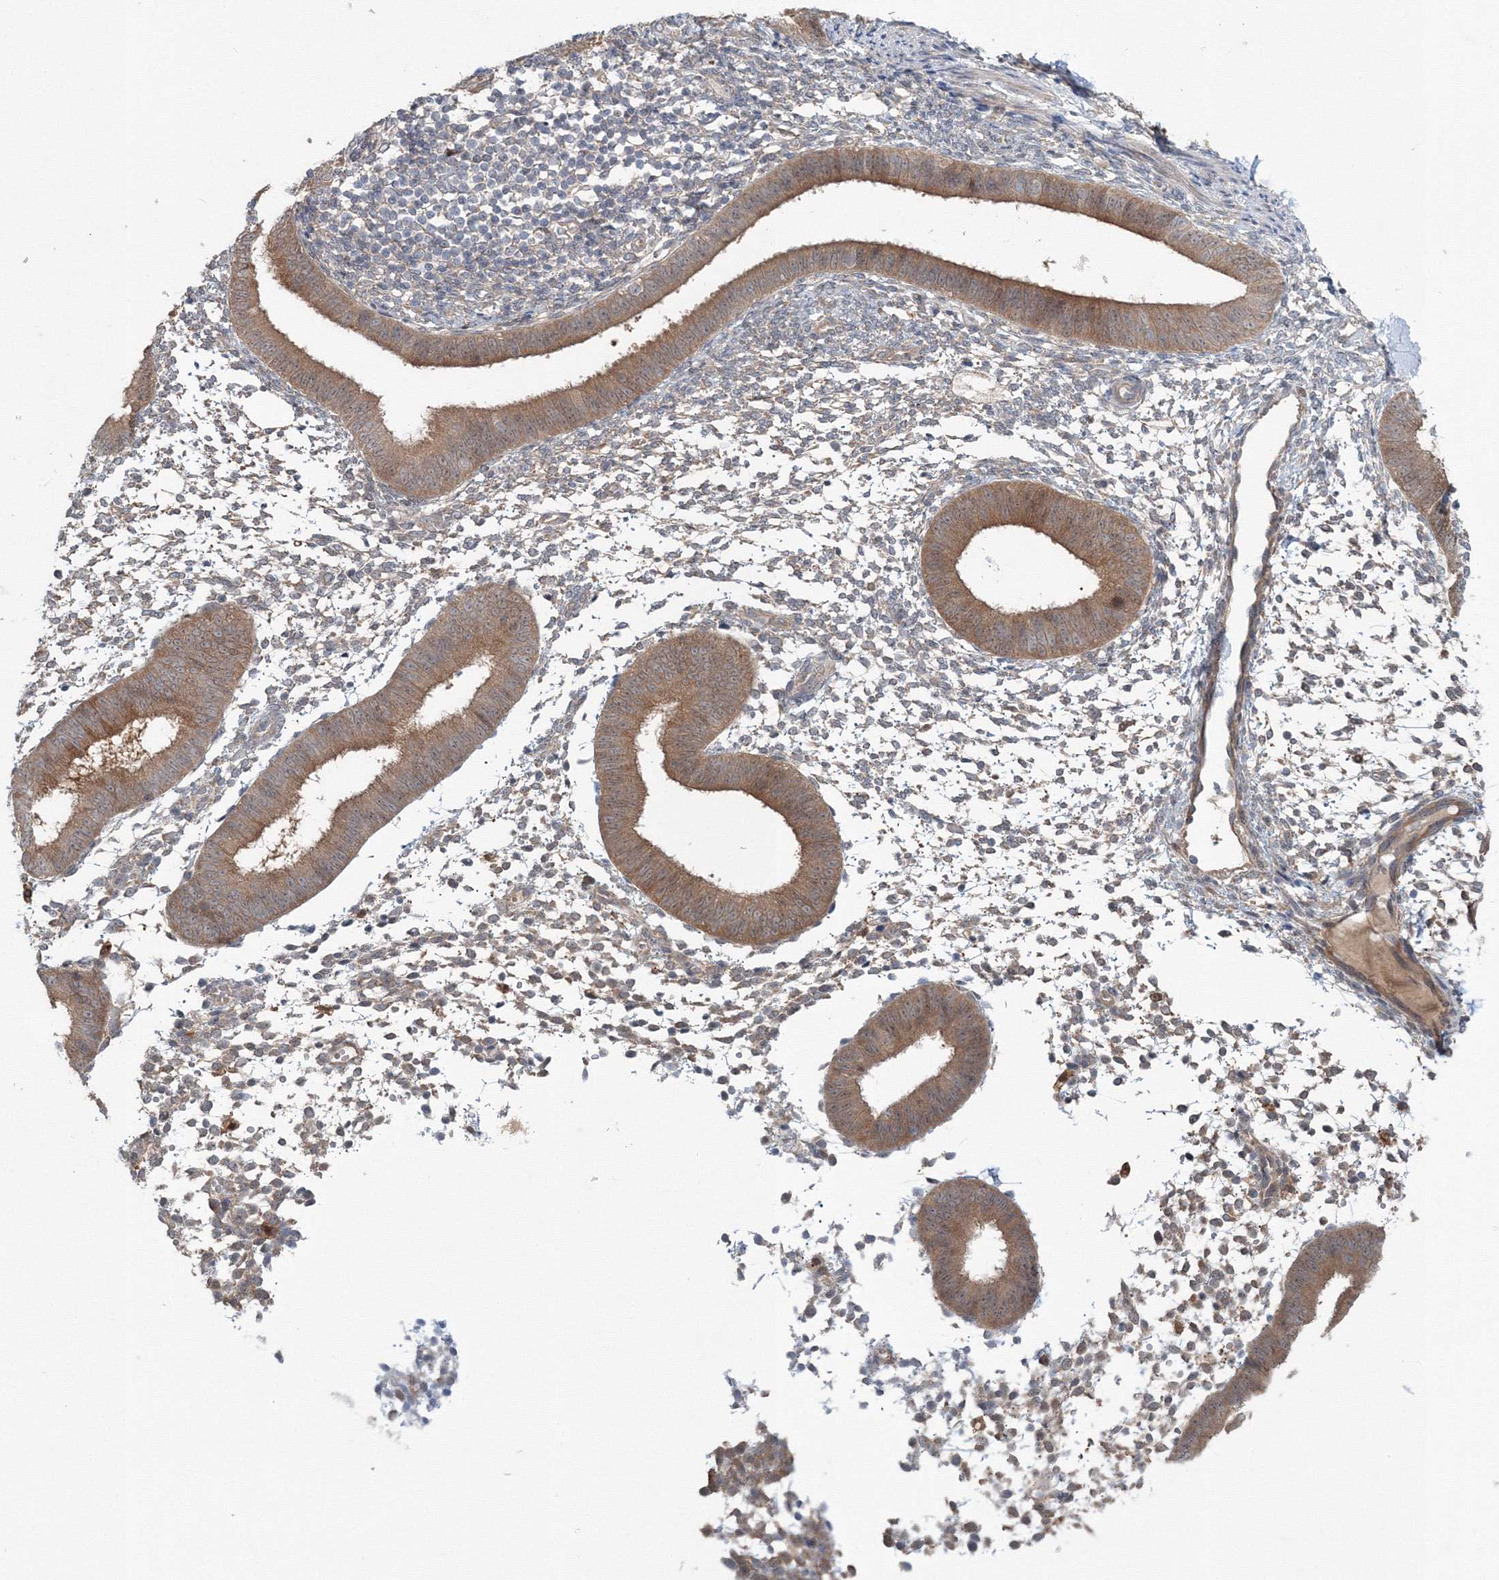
{"staining": {"intensity": "weak", "quantity": "25%-75%", "location": "cytoplasmic/membranous"}, "tissue": "endometrium", "cell_type": "Cells in endometrial stroma", "image_type": "normal", "snomed": [{"axis": "morphology", "description": "Normal tissue, NOS"}, {"axis": "topography", "description": "Uterus"}, {"axis": "topography", "description": "Endometrium"}], "caption": "Protein expression analysis of unremarkable endometrium displays weak cytoplasmic/membranous staining in about 25%-75% of cells in endometrial stroma.", "gene": "MKRN2", "patient": {"sex": "female", "age": 48}}